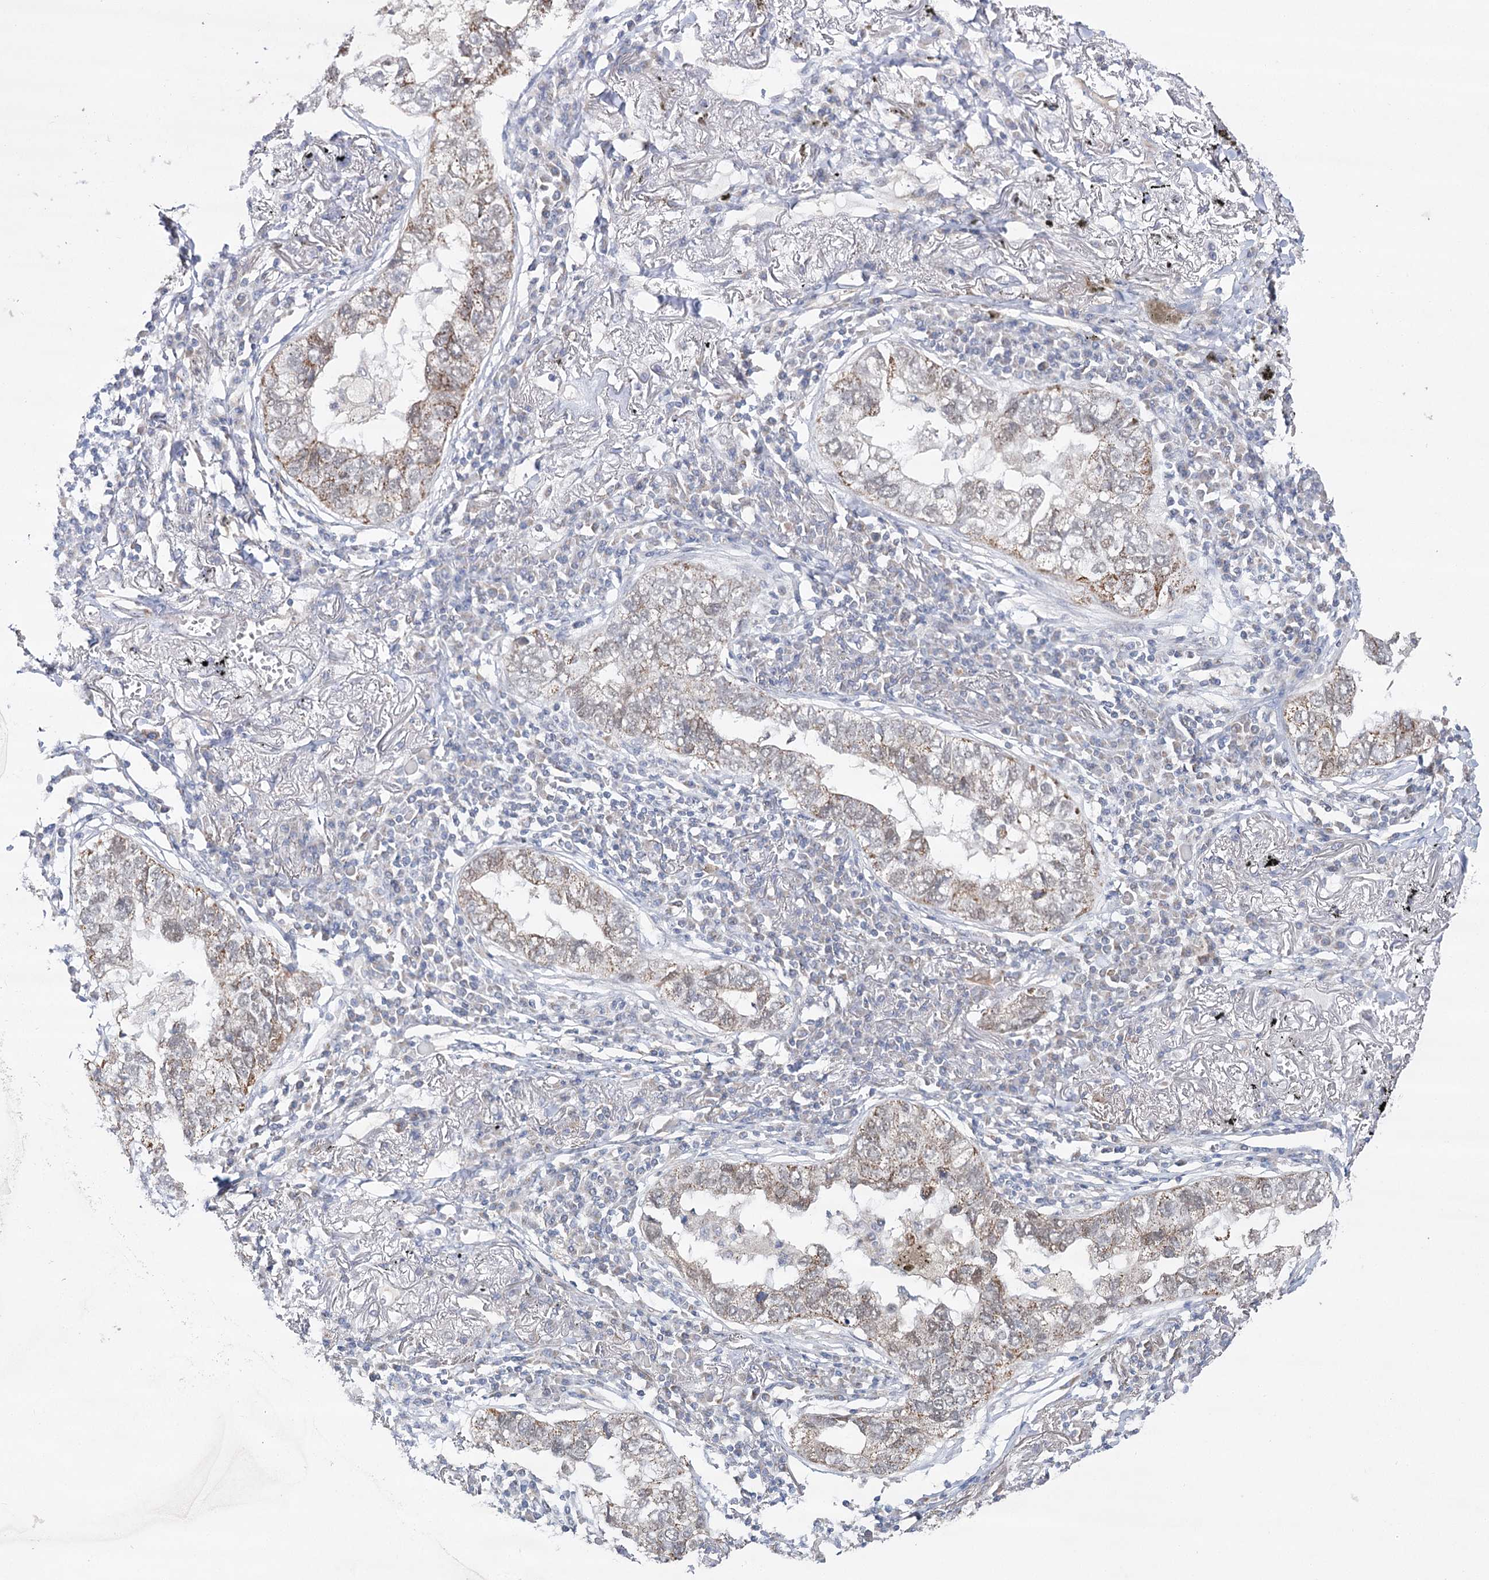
{"staining": {"intensity": "moderate", "quantity": "<25%", "location": "cytoplasmic/membranous"}, "tissue": "lung cancer", "cell_type": "Tumor cells", "image_type": "cancer", "snomed": [{"axis": "morphology", "description": "Adenocarcinoma, NOS"}, {"axis": "topography", "description": "Lung"}], "caption": "A brown stain shows moderate cytoplasmic/membranous positivity of a protein in human lung adenocarcinoma tumor cells.", "gene": "ECHDC3", "patient": {"sex": "male", "age": 65}}